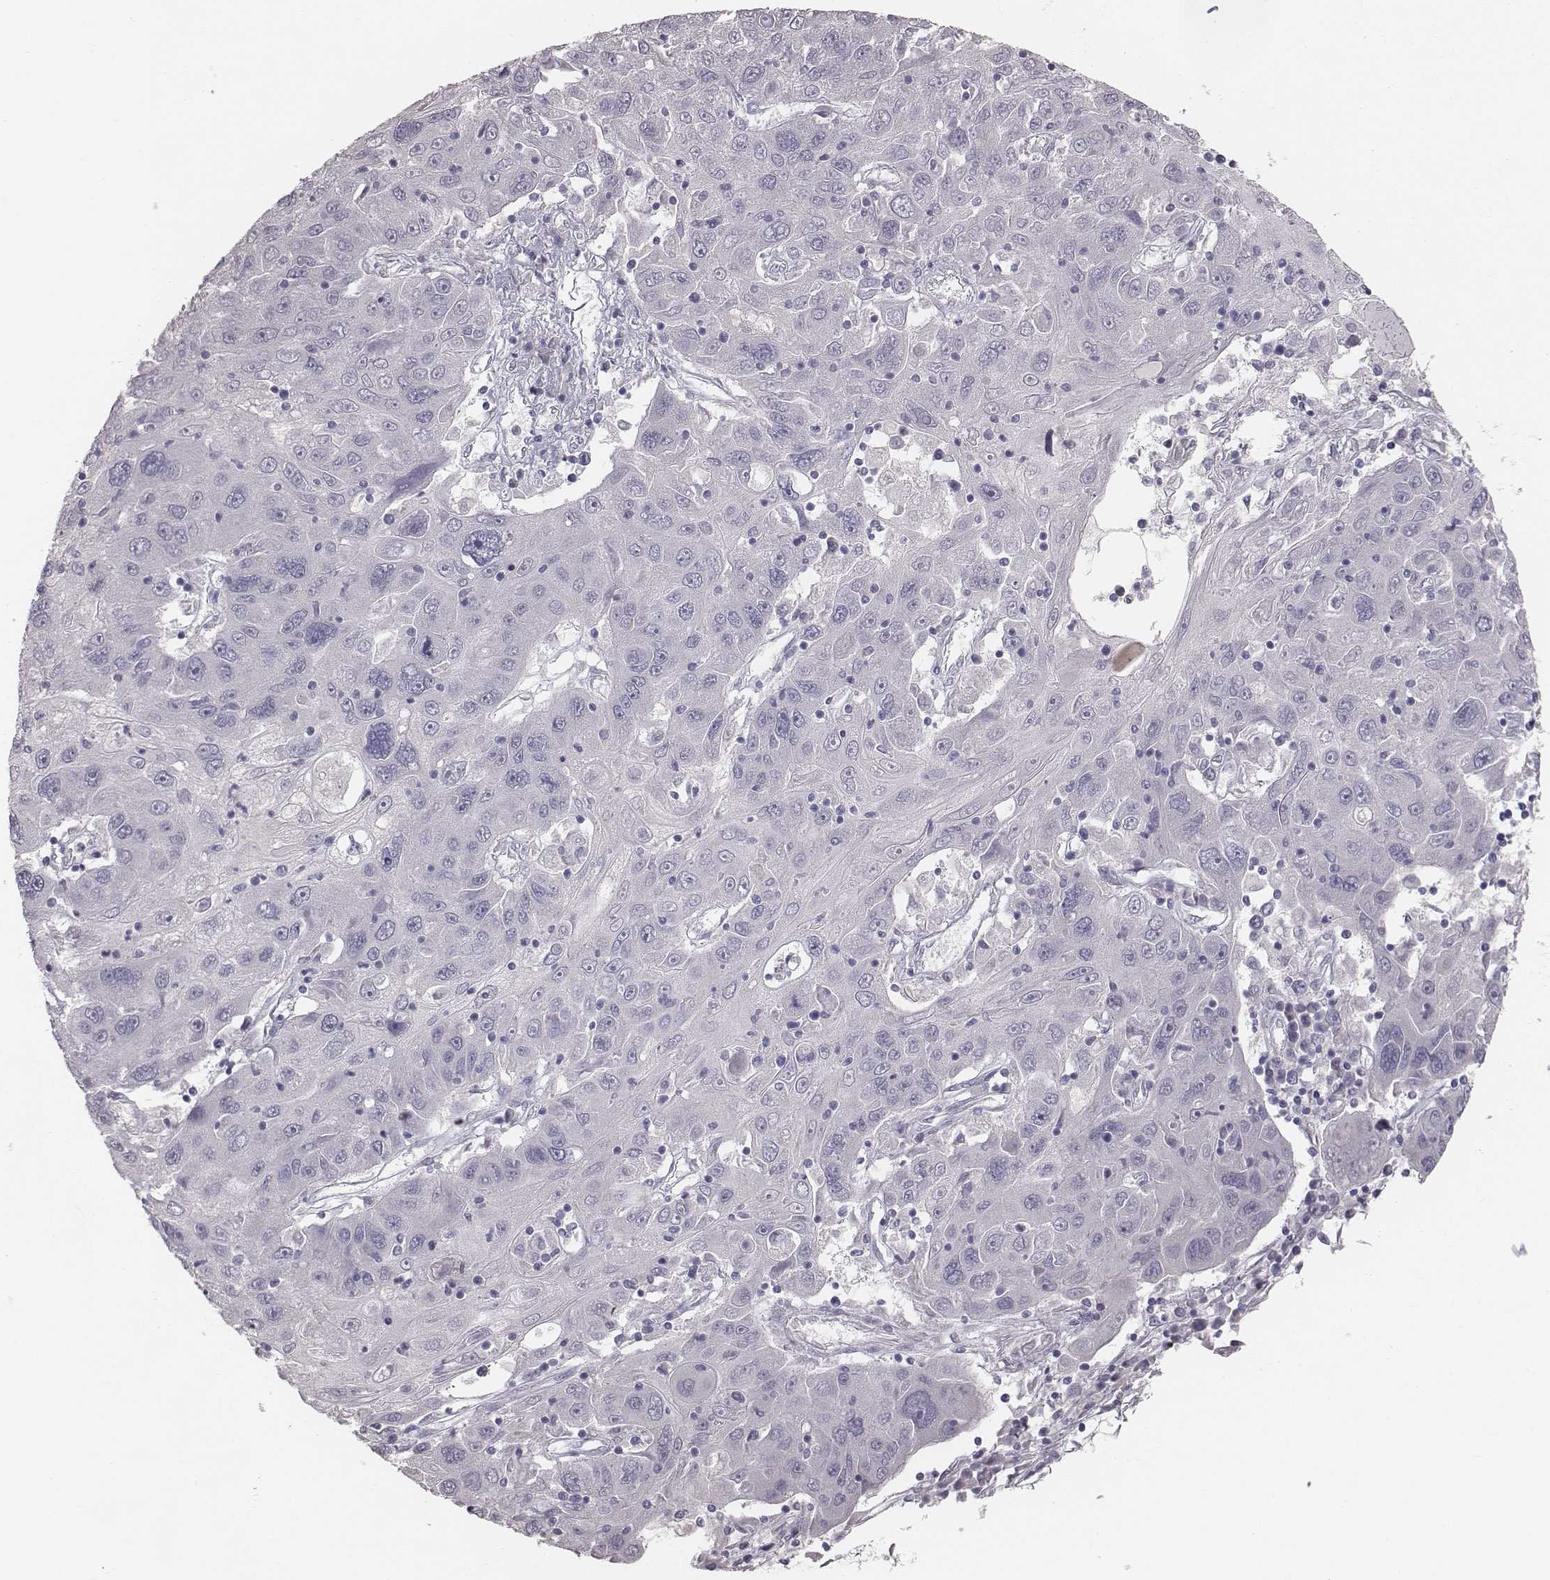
{"staining": {"intensity": "negative", "quantity": "none", "location": "none"}, "tissue": "stomach cancer", "cell_type": "Tumor cells", "image_type": "cancer", "snomed": [{"axis": "morphology", "description": "Adenocarcinoma, NOS"}, {"axis": "topography", "description": "Stomach"}], "caption": "Tumor cells are negative for brown protein staining in stomach cancer.", "gene": "MYH6", "patient": {"sex": "male", "age": 56}}